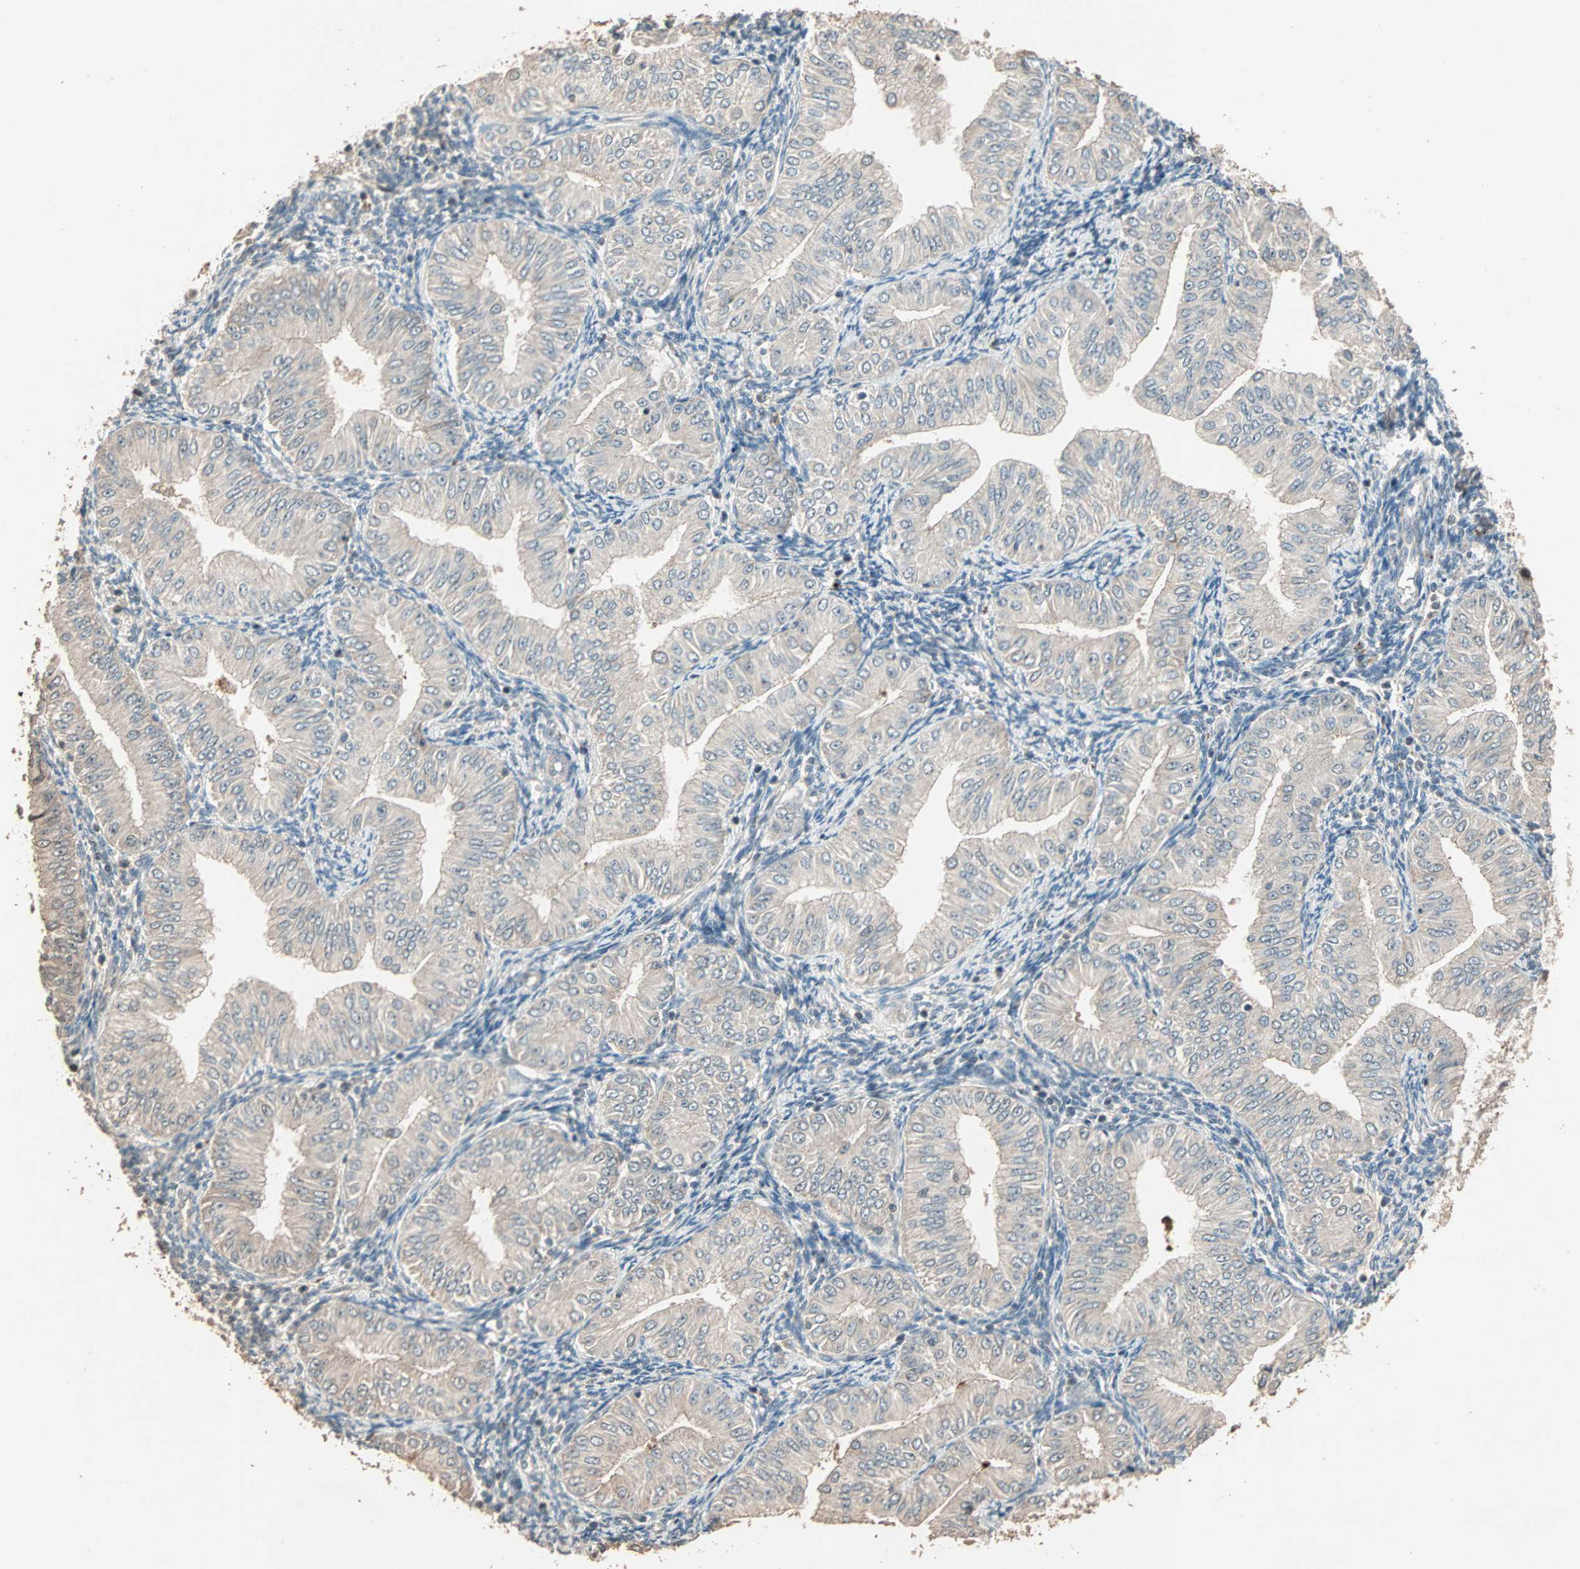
{"staining": {"intensity": "weak", "quantity": ">75%", "location": "cytoplasmic/membranous"}, "tissue": "endometrial cancer", "cell_type": "Tumor cells", "image_type": "cancer", "snomed": [{"axis": "morphology", "description": "Normal tissue, NOS"}, {"axis": "morphology", "description": "Adenocarcinoma, NOS"}, {"axis": "topography", "description": "Endometrium"}], "caption": "A histopathology image of adenocarcinoma (endometrial) stained for a protein exhibits weak cytoplasmic/membranous brown staining in tumor cells. The staining was performed using DAB to visualize the protein expression in brown, while the nuclei were stained in blue with hematoxylin (Magnification: 20x).", "gene": "ZBTB33", "patient": {"sex": "female", "age": 53}}